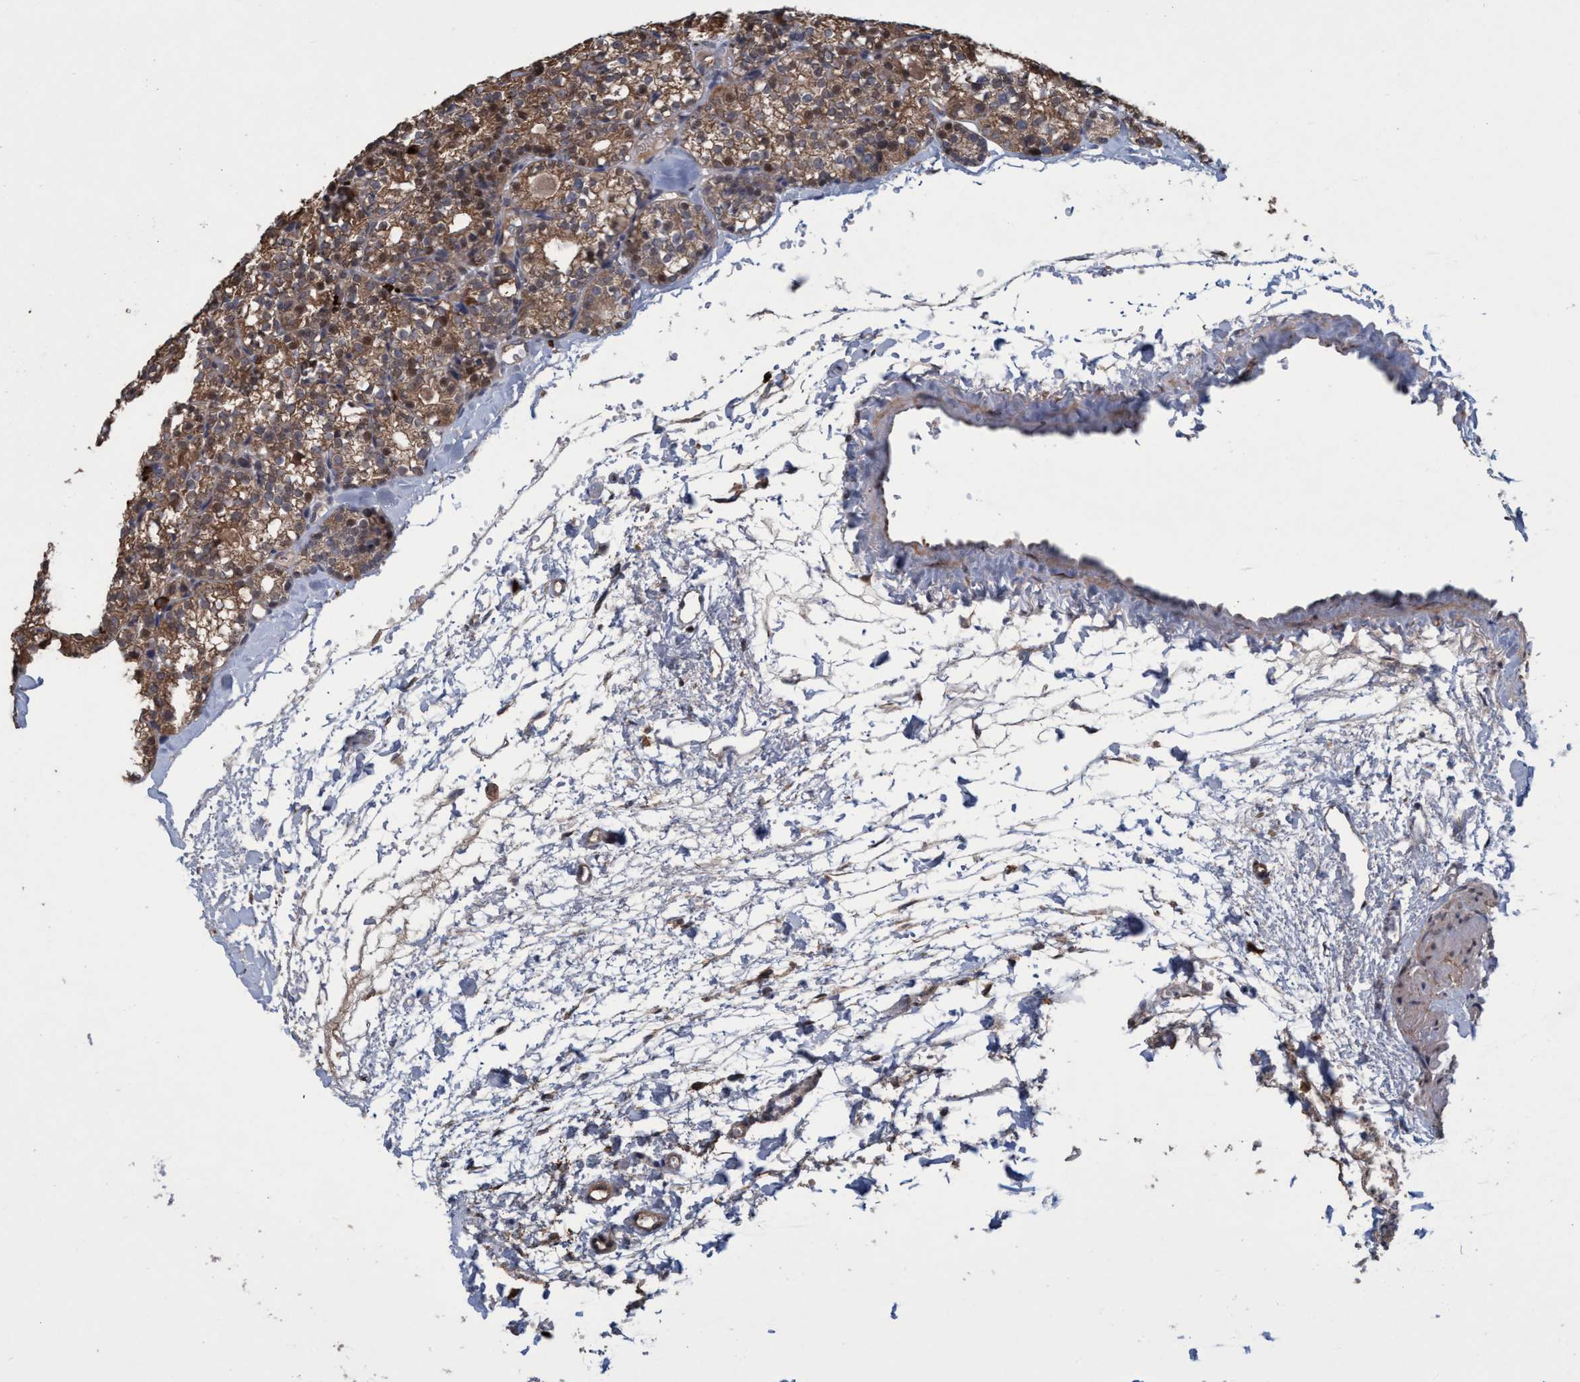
{"staining": {"intensity": "weak", "quantity": ">75%", "location": "cytoplasmic/membranous,nuclear"}, "tissue": "parathyroid gland", "cell_type": "Glandular cells", "image_type": "normal", "snomed": [{"axis": "morphology", "description": "Normal tissue, NOS"}, {"axis": "topography", "description": "Parathyroid gland"}], "caption": "The immunohistochemical stain shows weak cytoplasmic/membranous,nuclear expression in glandular cells of benign parathyroid gland.", "gene": "ZNF677", "patient": {"sex": "female", "age": 64}}